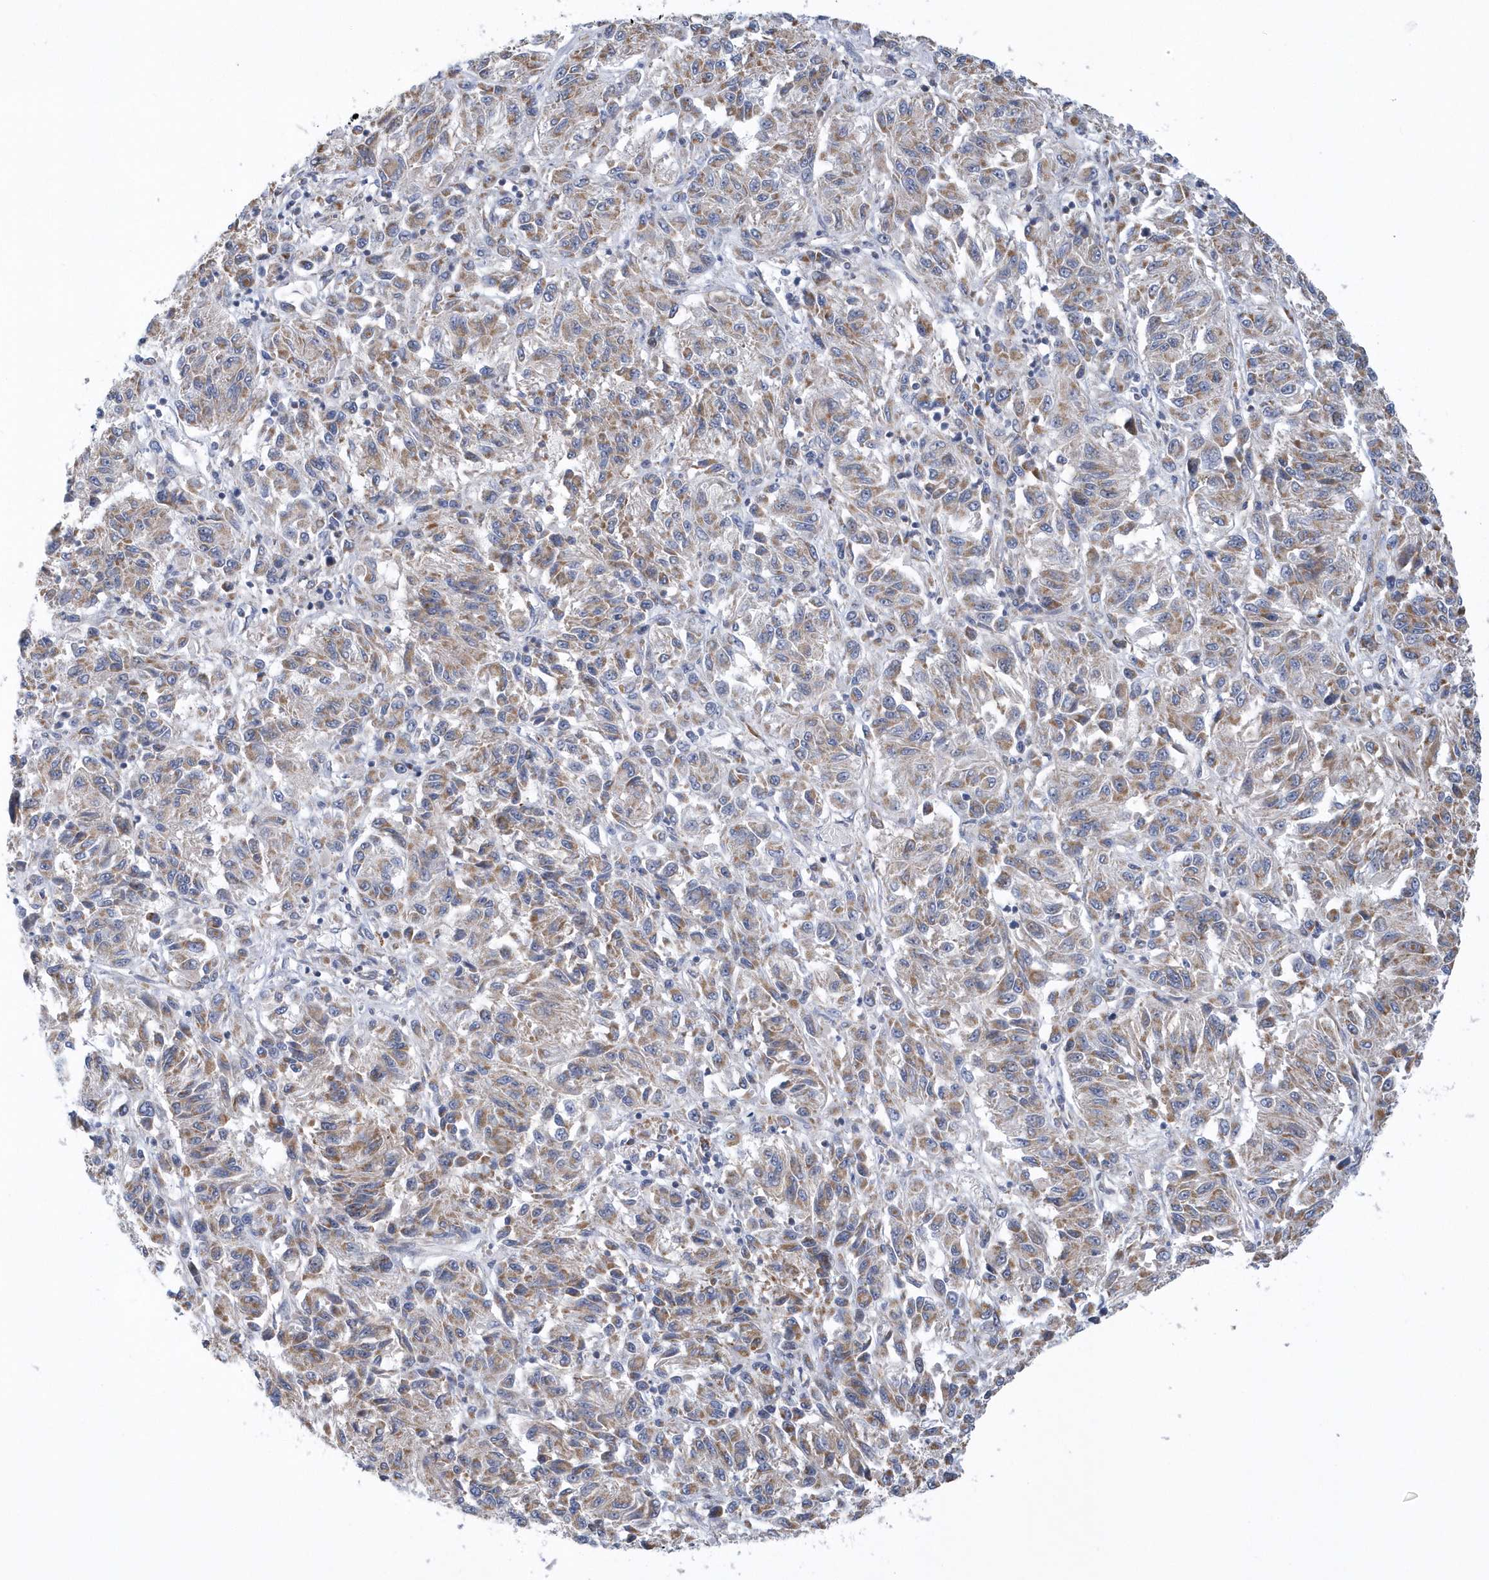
{"staining": {"intensity": "moderate", "quantity": "25%-75%", "location": "cytoplasmic/membranous"}, "tissue": "melanoma", "cell_type": "Tumor cells", "image_type": "cancer", "snomed": [{"axis": "morphology", "description": "Malignant melanoma, Metastatic site"}, {"axis": "topography", "description": "Lung"}], "caption": "Malignant melanoma (metastatic site) stained for a protein exhibits moderate cytoplasmic/membranous positivity in tumor cells.", "gene": "VWA5B2", "patient": {"sex": "male", "age": 64}}